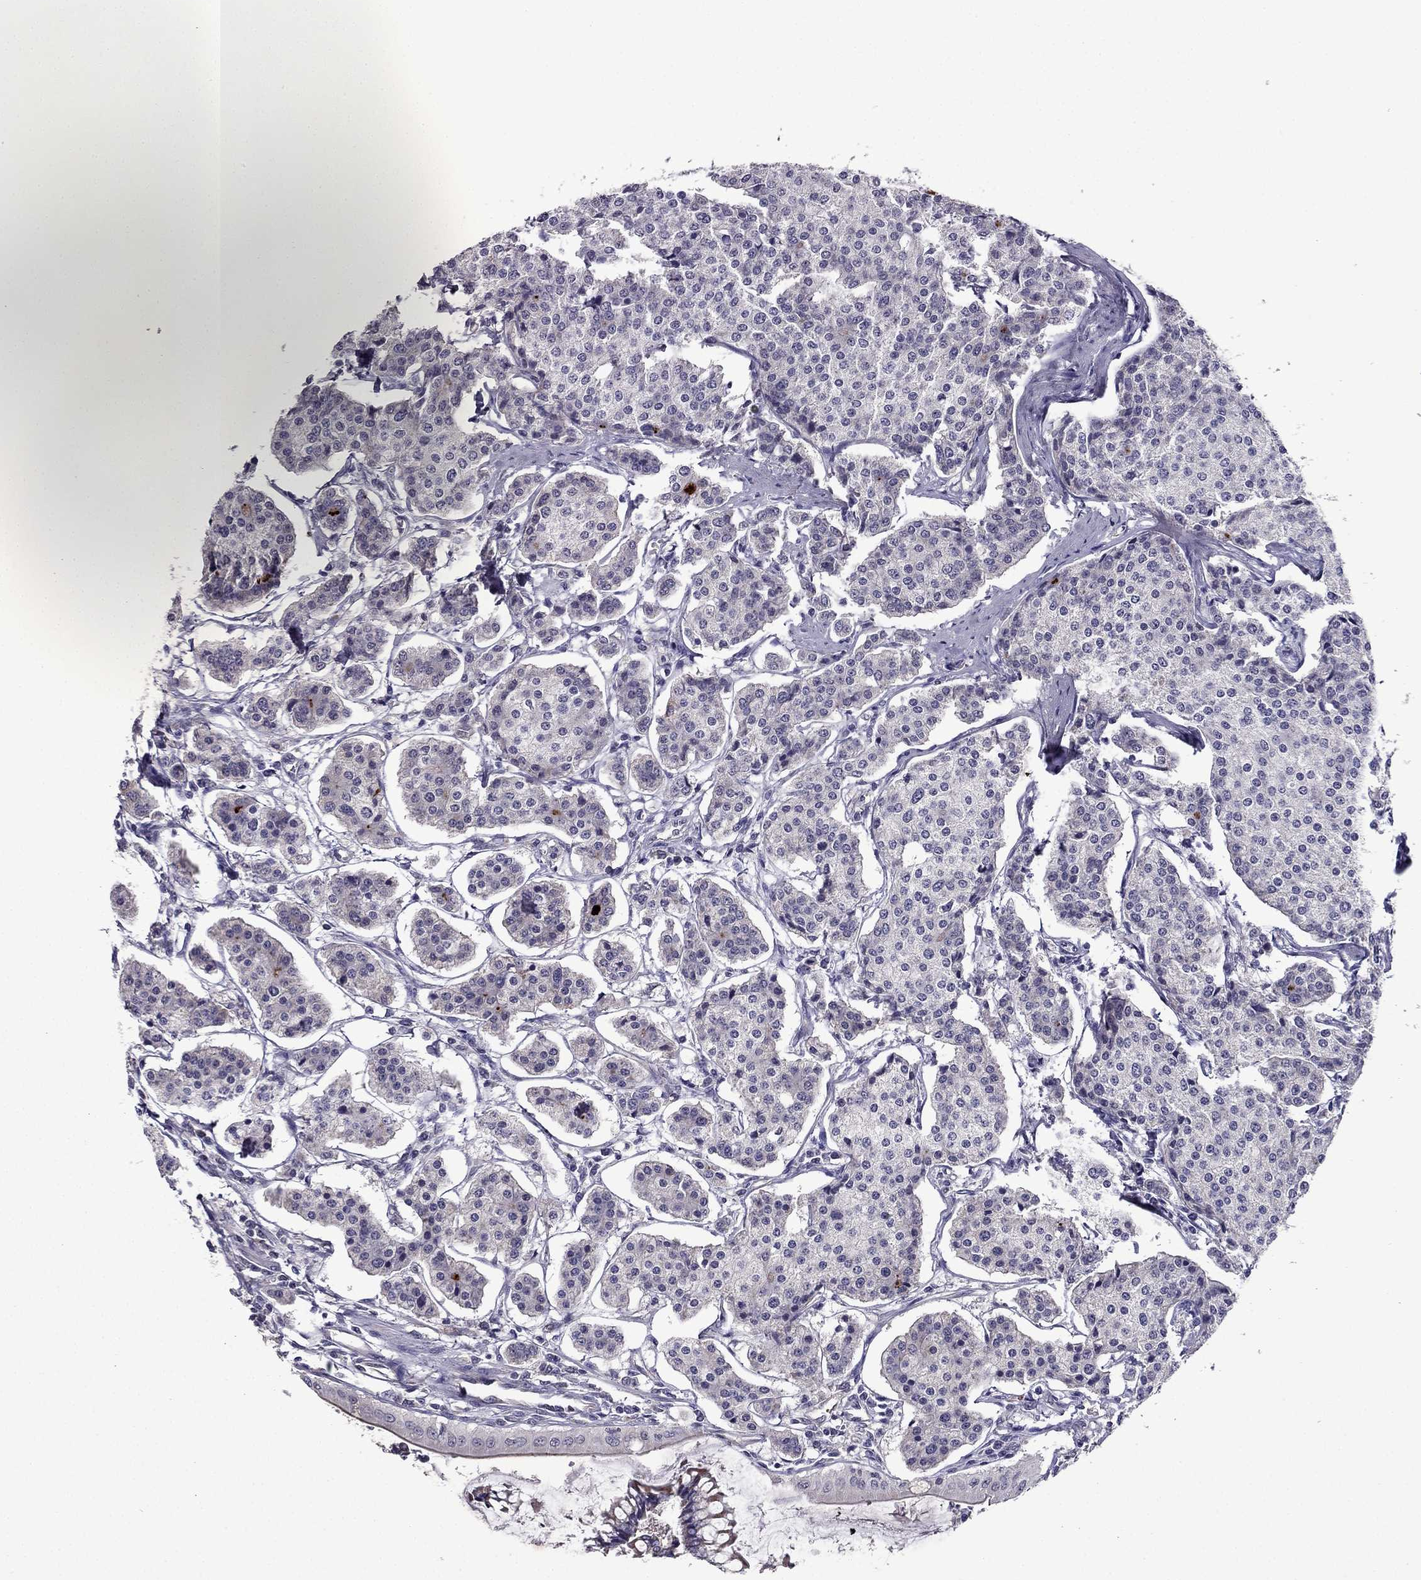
{"staining": {"intensity": "negative", "quantity": "none", "location": "none"}, "tissue": "carcinoid", "cell_type": "Tumor cells", "image_type": "cancer", "snomed": [{"axis": "morphology", "description": "Carcinoid, malignant, NOS"}, {"axis": "topography", "description": "Small intestine"}], "caption": "High power microscopy histopathology image of an IHC micrograph of carcinoid, revealing no significant positivity in tumor cells.", "gene": "CDK5", "patient": {"sex": "female", "age": 65}}